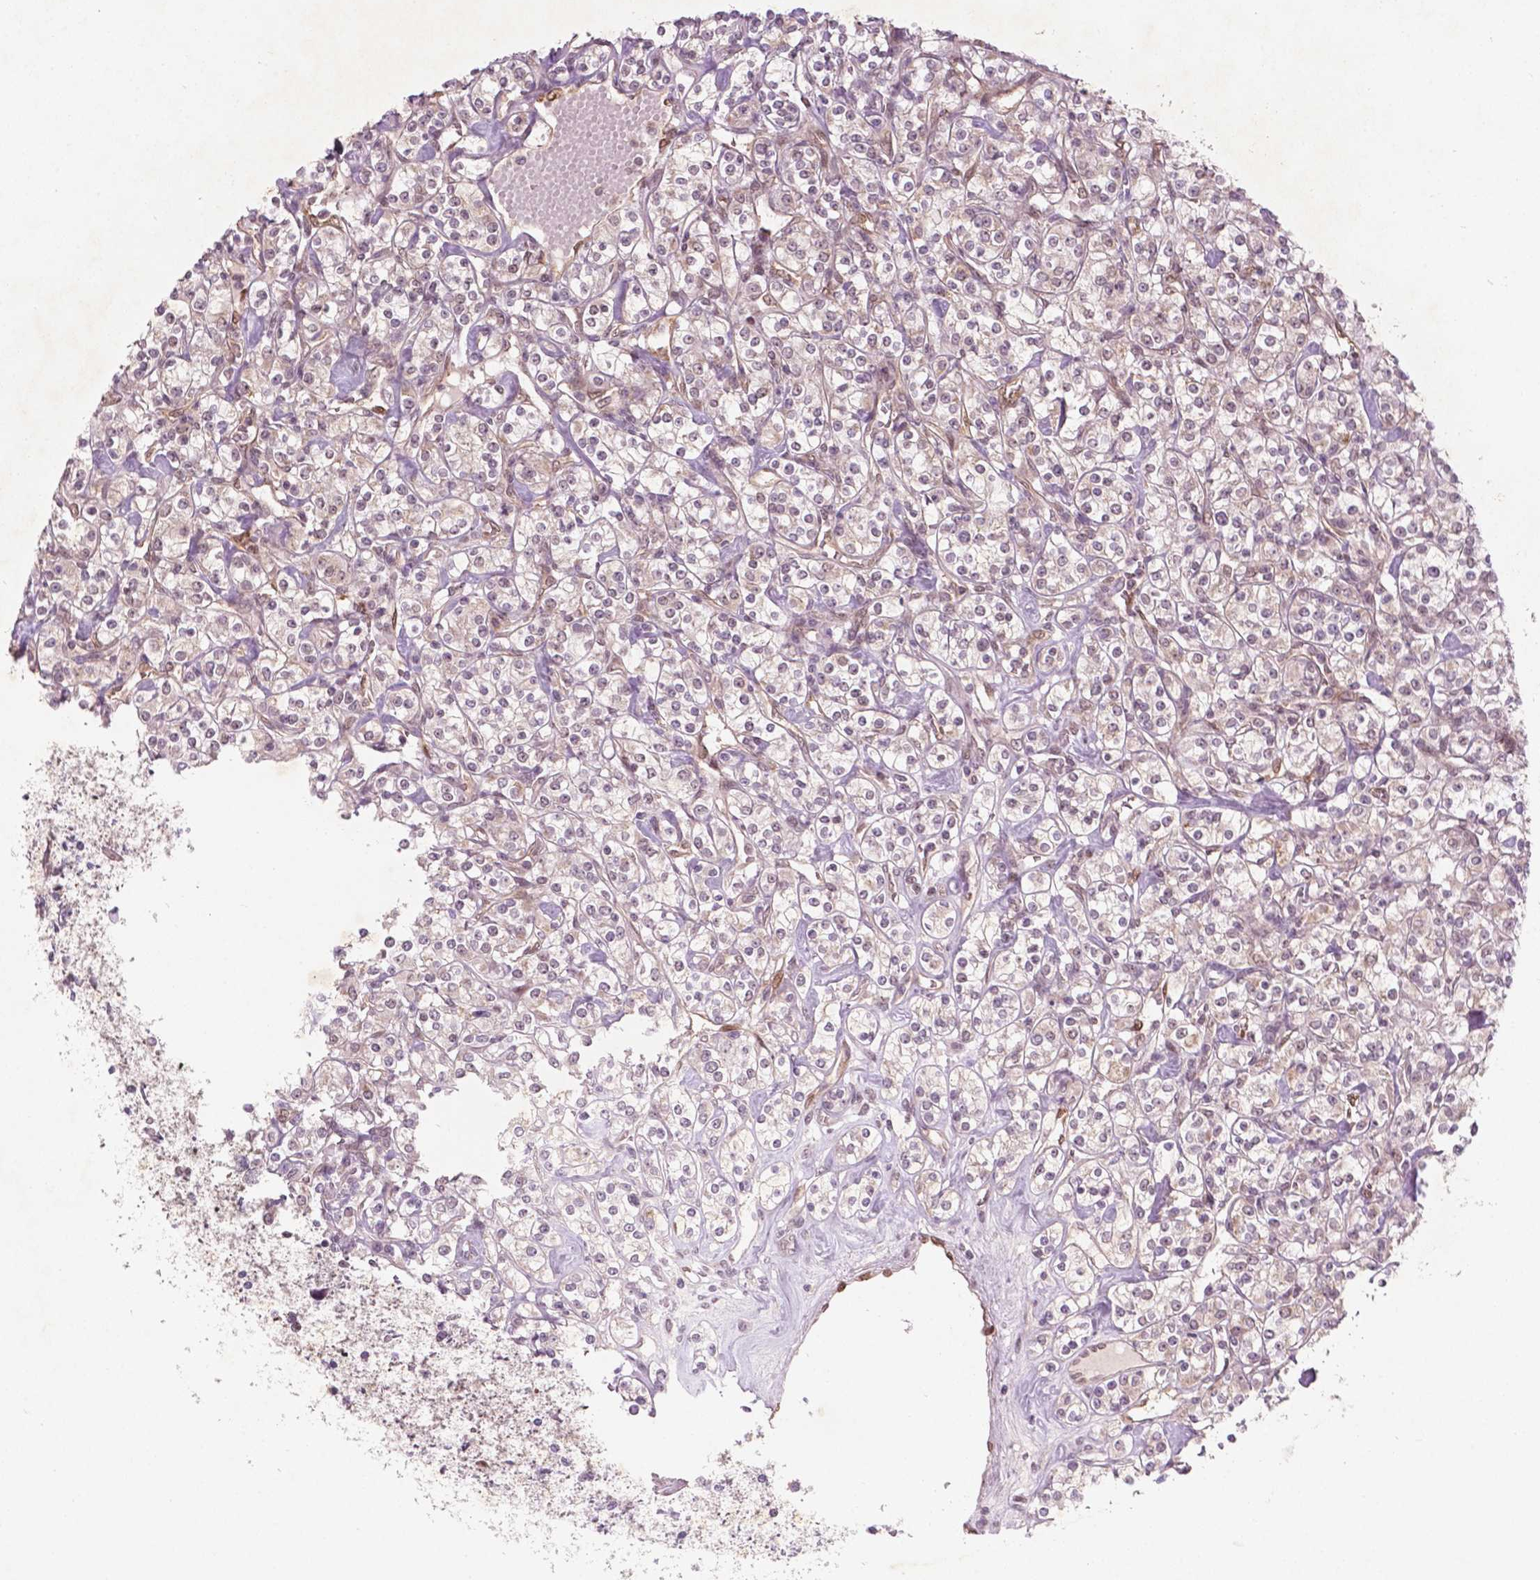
{"staining": {"intensity": "weak", "quantity": ">75%", "location": "nuclear"}, "tissue": "renal cancer", "cell_type": "Tumor cells", "image_type": "cancer", "snomed": [{"axis": "morphology", "description": "Adenocarcinoma, NOS"}, {"axis": "topography", "description": "Kidney"}], "caption": "A brown stain labels weak nuclear expression of a protein in renal adenocarcinoma tumor cells.", "gene": "NFAT5", "patient": {"sex": "male", "age": 77}}